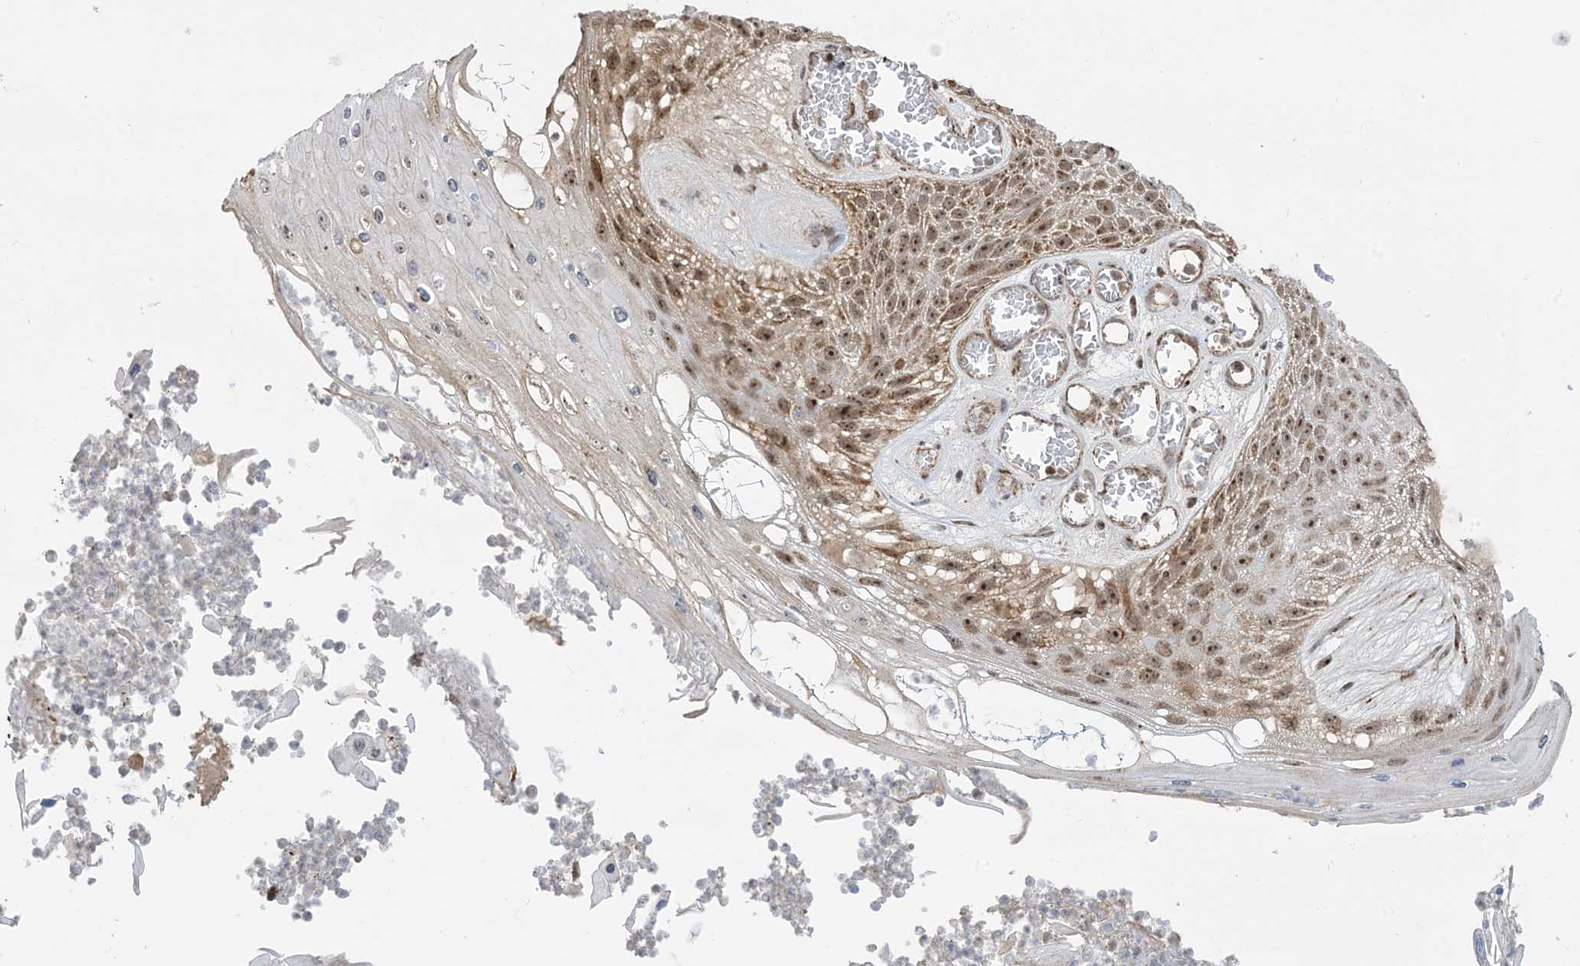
{"staining": {"intensity": "moderate", "quantity": ">75%", "location": "cytoplasmic/membranous,nuclear"}, "tissue": "skin cancer", "cell_type": "Tumor cells", "image_type": "cancer", "snomed": [{"axis": "morphology", "description": "Squamous cell carcinoma, NOS"}, {"axis": "topography", "description": "Skin"}], "caption": "Protein staining exhibits moderate cytoplasmic/membranous and nuclear positivity in about >75% of tumor cells in skin cancer. (Brightfield microscopy of DAB IHC at high magnification).", "gene": "MAPKBP1", "patient": {"sex": "female", "age": 88}}